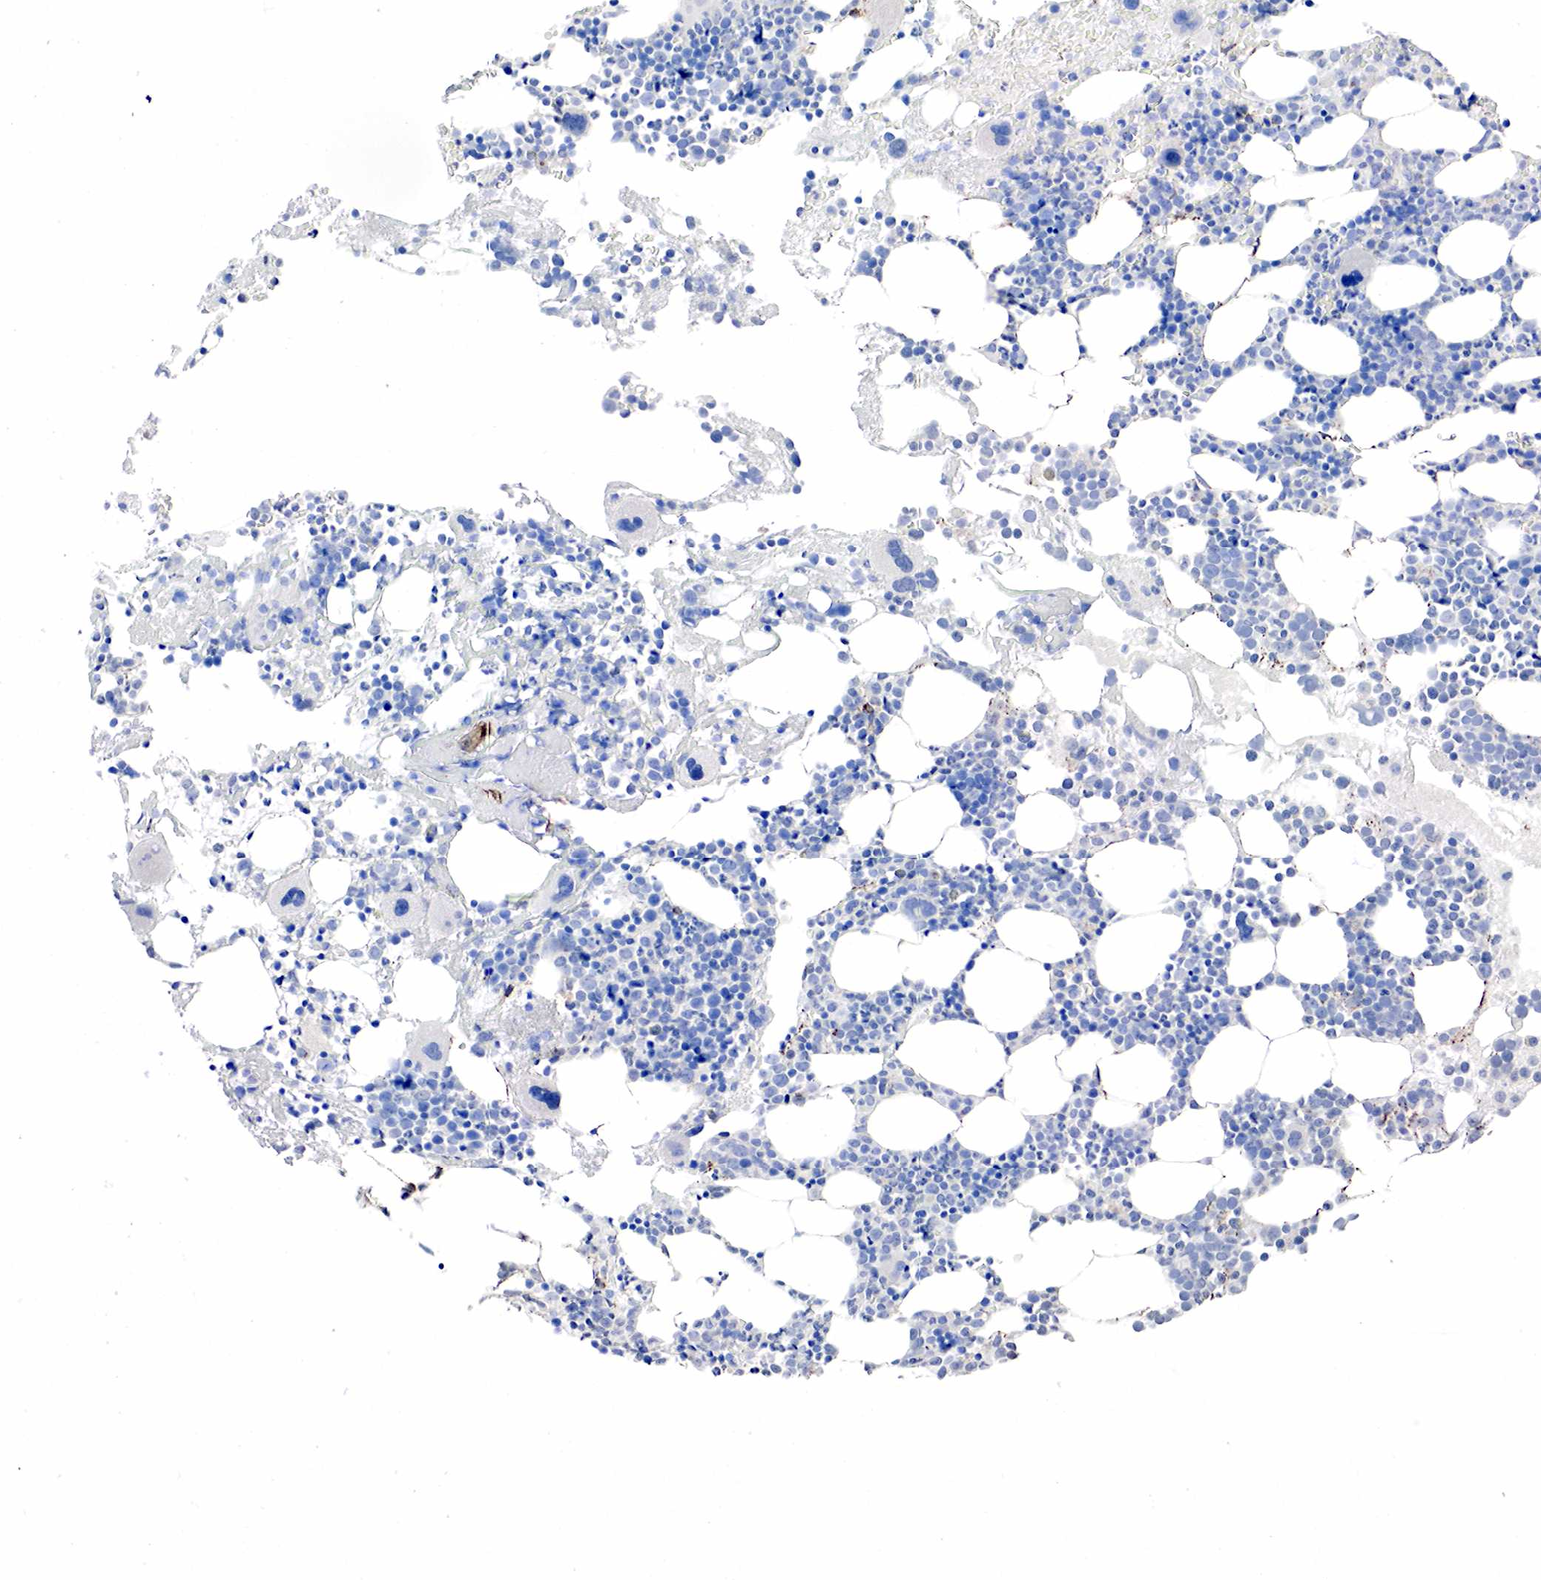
{"staining": {"intensity": "weak", "quantity": "<25%", "location": "cytoplasmic/membranous"}, "tissue": "bone marrow", "cell_type": "Hematopoietic cells", "image_type": "normal", "snomed": [{"axis": "morphology", "description": "Normal tissue, NOS"}, {"axis": "topography", "description": "Bone marrow"}], "caption": "Hematopoietic cells show no significant expression in unremarkable bone marrow.", "gene": "SYP", "patient": {"sex": "male", "age": 75}}